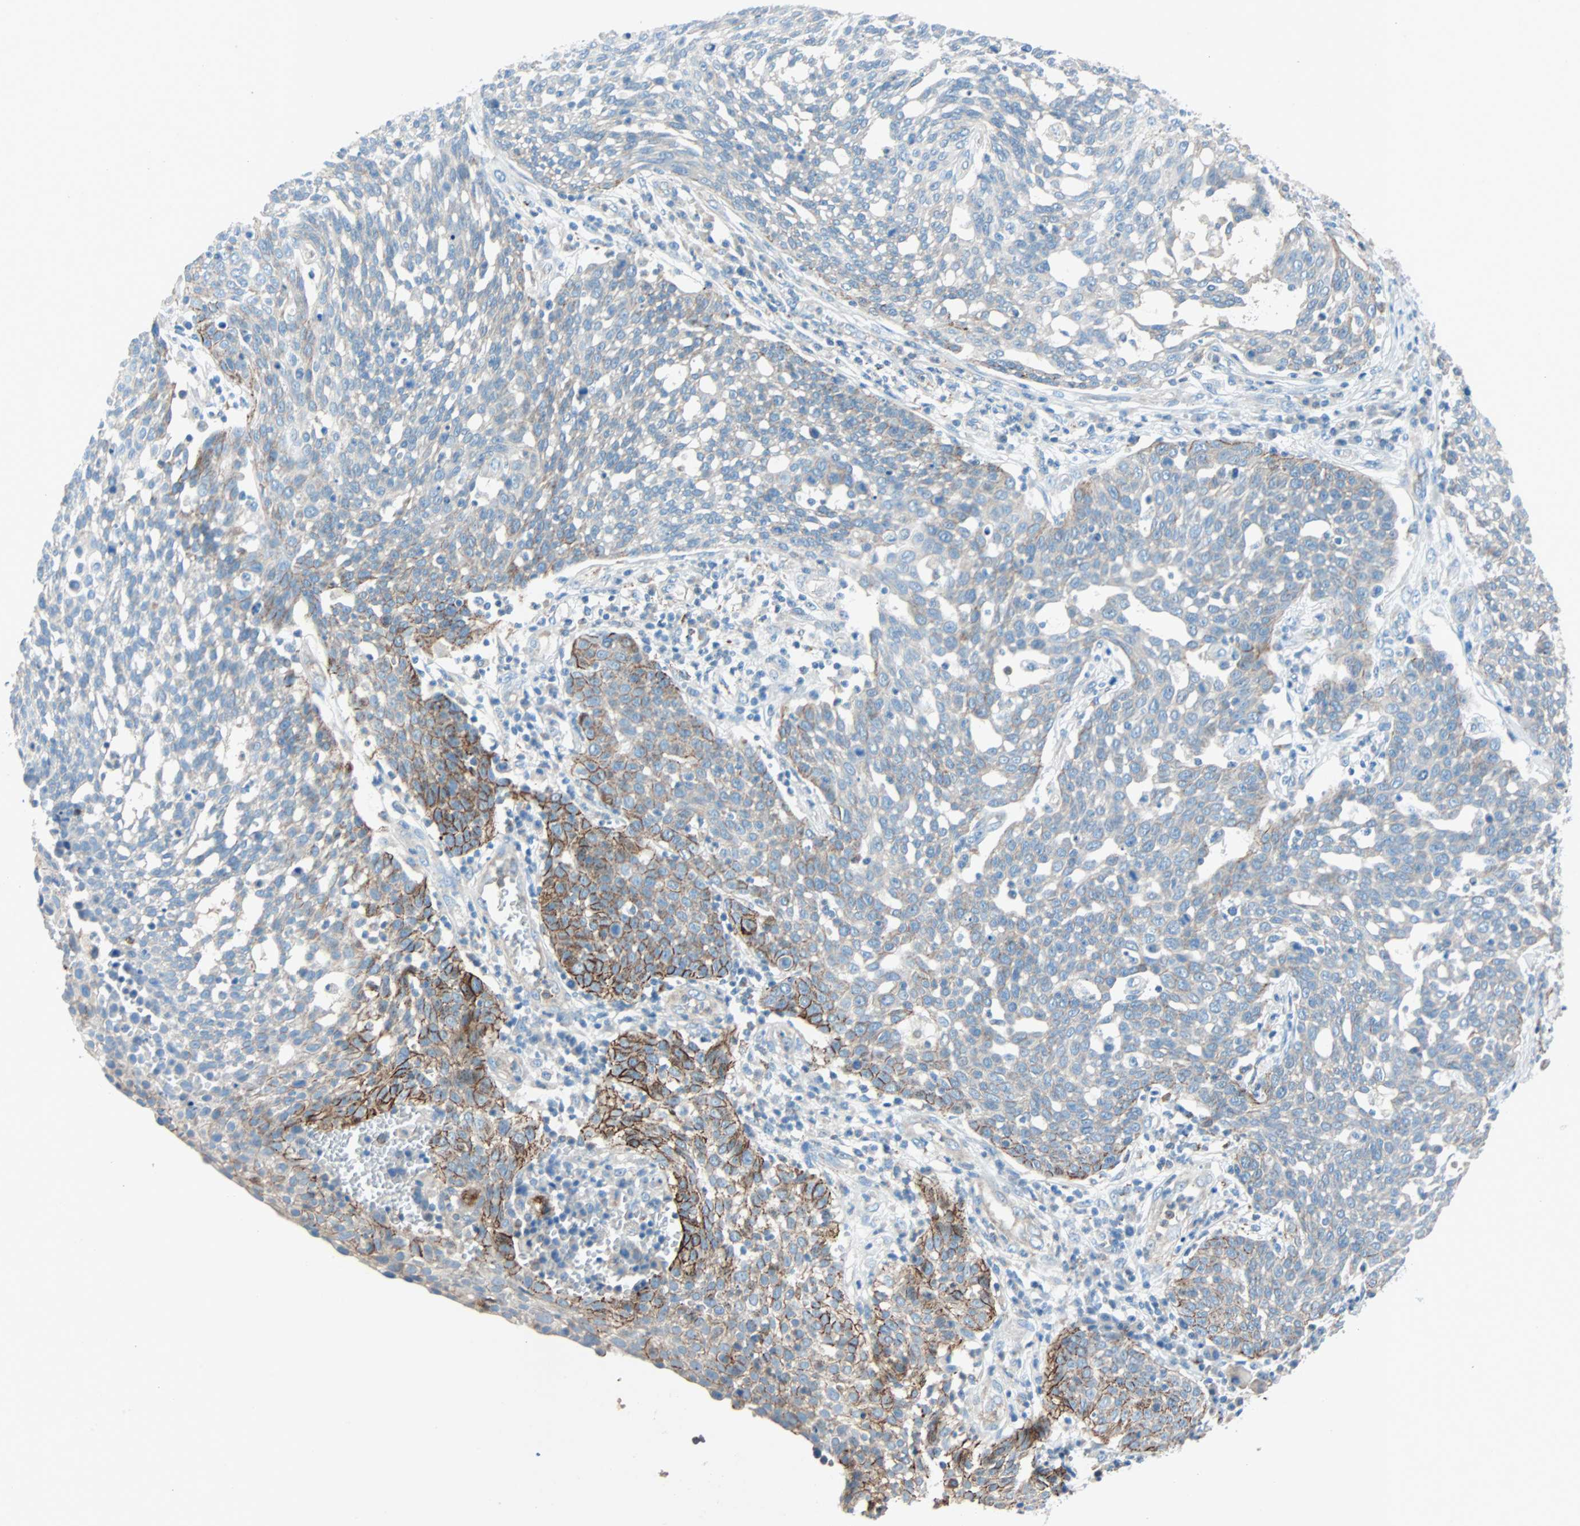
{"staining": {"intensity": "strong", "quantity": "25%-75%", "location": "cytoplasmic/membranous"}, "tissue": "cervical cancer", "cell_type": "Tumor cells", "image_type": "cancer", "snomed": [{"axis": "morphology", "description": "Squamous cell carcinoma, NOS"}, {"axis": "topography", "description": "Cervix"}], "caption": "There is high levels of strong cytoplasmic/membranous positivity in tumor cells of squamous cell carcinoma (cervical), as demonstrated by immunohistochemical staining (brown color).", "gene": "LY6G6F", "patient": {"sex": "female", "age": 34}}